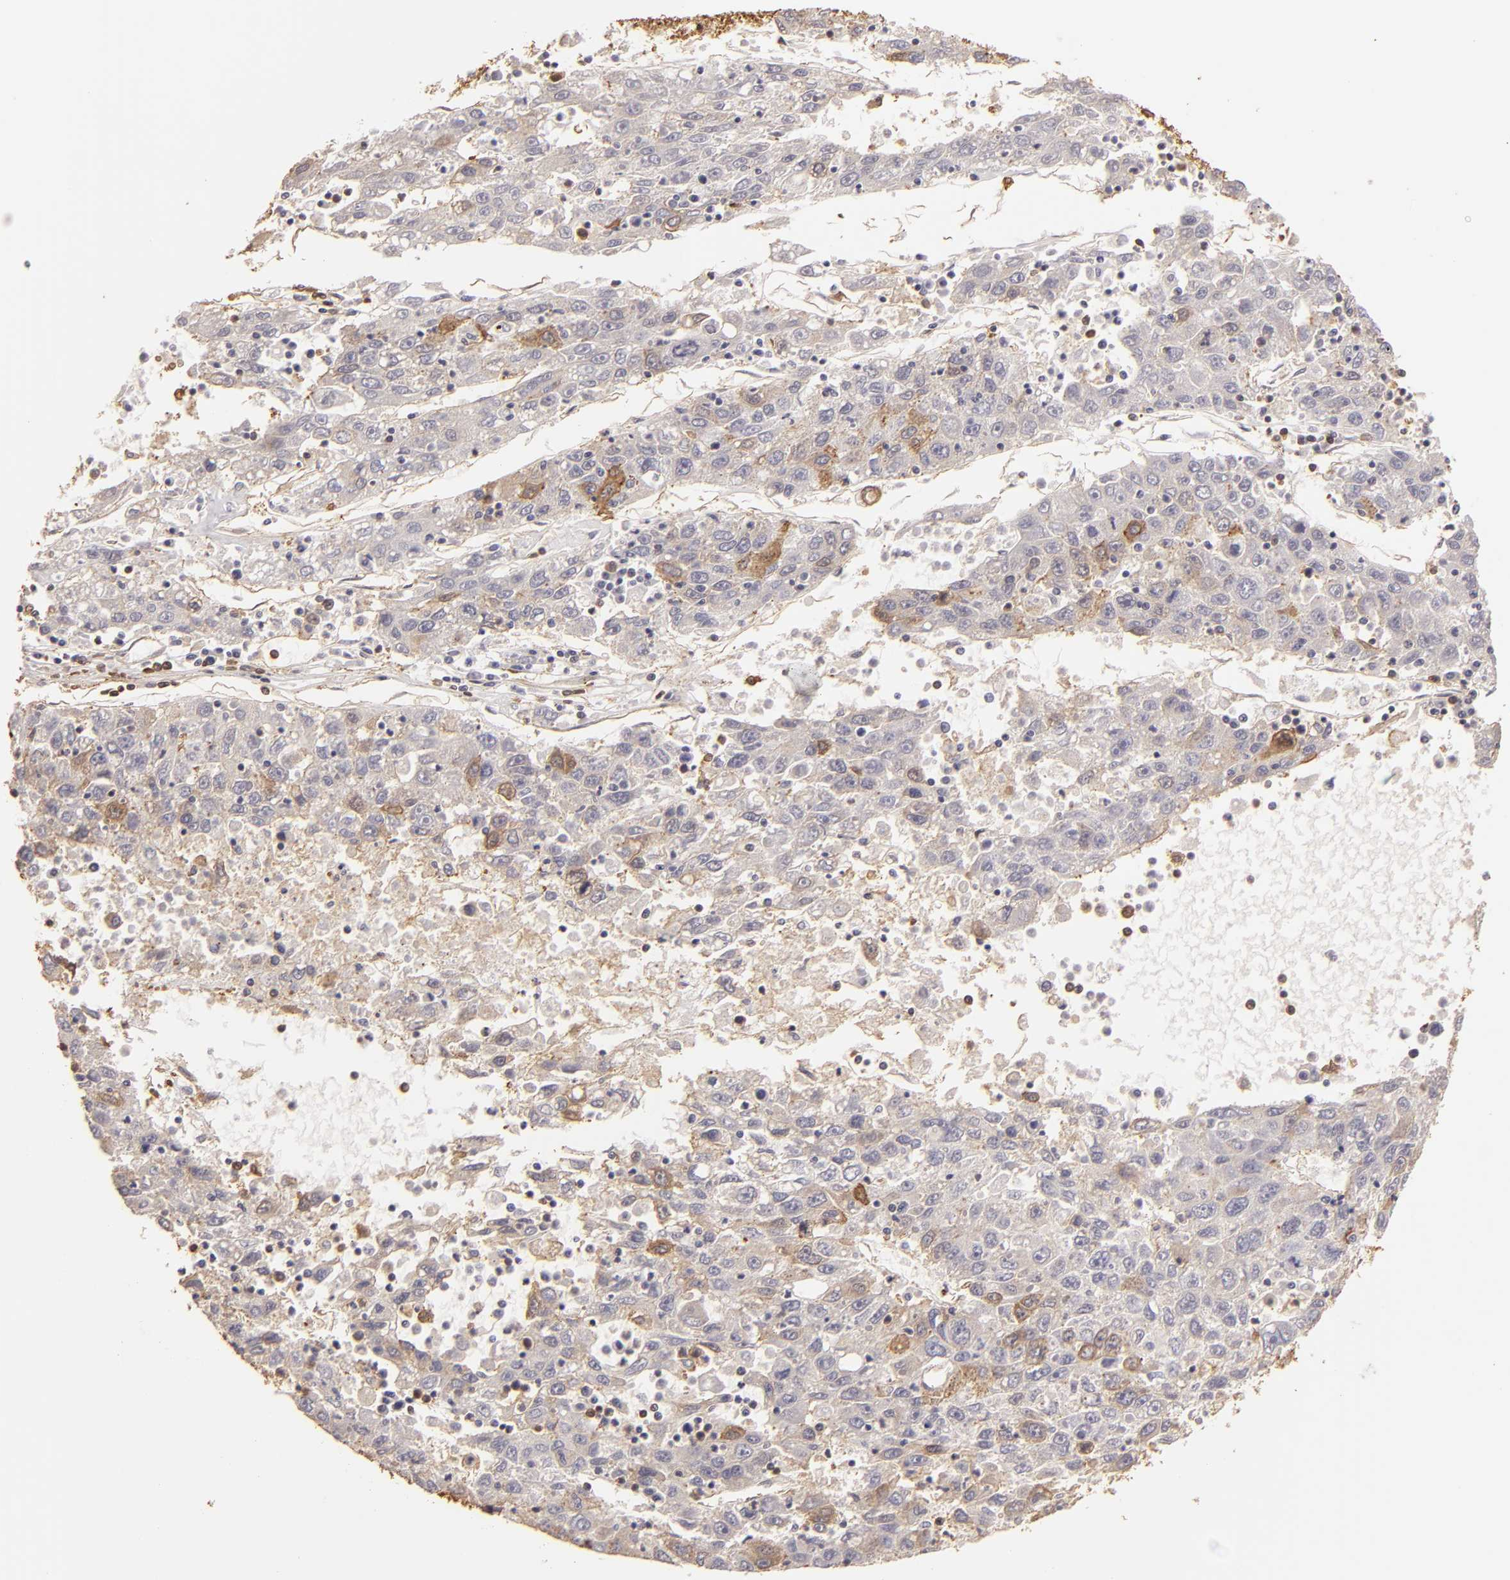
{"staining": {"intensity": "weak", "quantity": "25%-75%", "location": "cytoplasmic/membranous"}, "tissue": "liver cancer", "cell_type": "Tumor cells", "image_type": "cancer", "snomed": [{"axis": "morphology", "description": "Carcinoma, Hepatocellular, NOS"}, {"axis": "topography", "description": "Liver"}], "caption": "IHC staining of hepatocellular carcinoma (liver), which shows low levels of weak cytoplasmic/membranous positivity in about 25%-75% of tumor cells indicating weak cytoplasmic/membranous protein positivity. The staining was performed using DAB (3,3'-diaminobenzidine) (brown) for protein detection and nuclei were counterstained in hematoxylin (blue).", "gene": "HSPB6", "patient": {"sex": "male", "age": 49}}